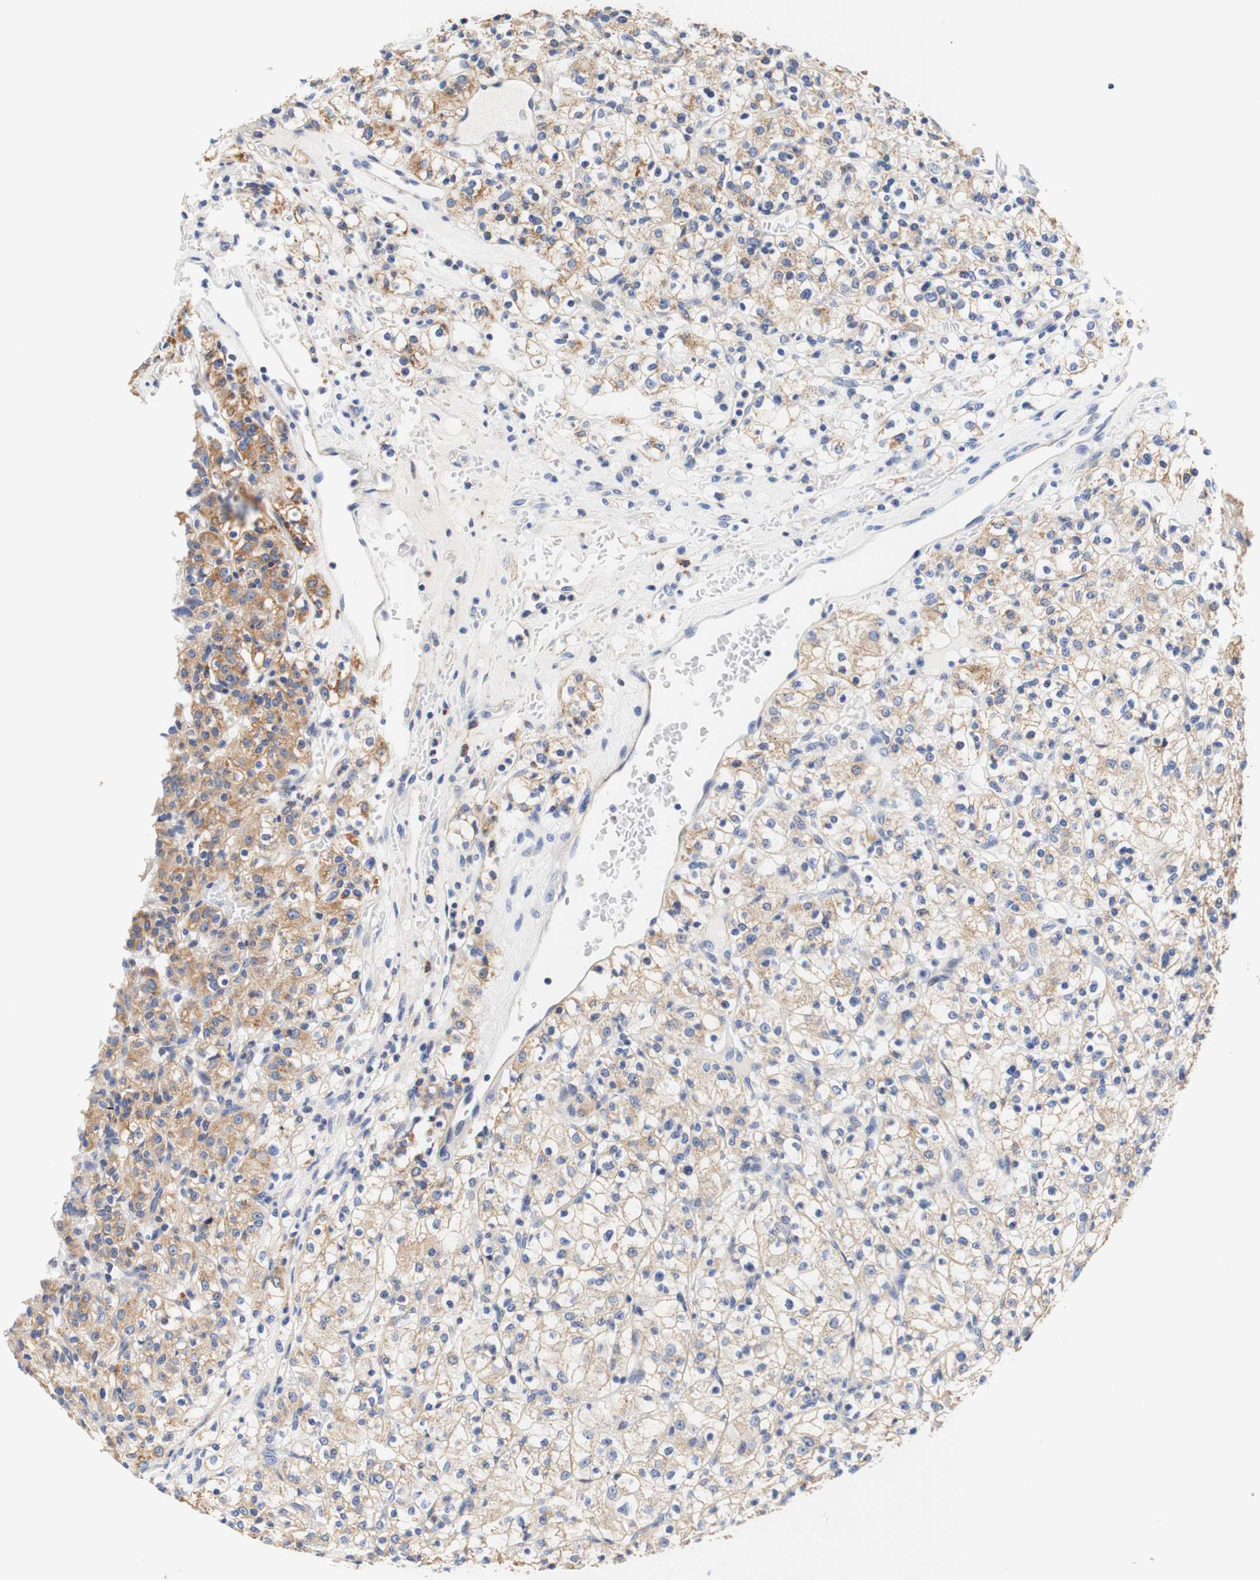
{"staining": {"intensity": "moderate", "quantity": ">75%", "location": "cytoplasmic/membranous"}, "tissue": "renal cancer", "cell_type": "Tumor cells", "image_type": "cancer", "snomed": [{"axis": "morphology", "description": "Normal tissue, NOS"}, {"axis": "morphology", "description": "Adenocarcinoma, NOS"}, {"axis": "topography", "description": "Kidney"}], "caption": "Renal adenocarcinoma stained for a protein (brown) displays moderate cytoplasmic/membranous positive staining in approximately >75% of tumor cells.", "gene": "CAMK4", "patient": {"sex": "female", "age": 72}}